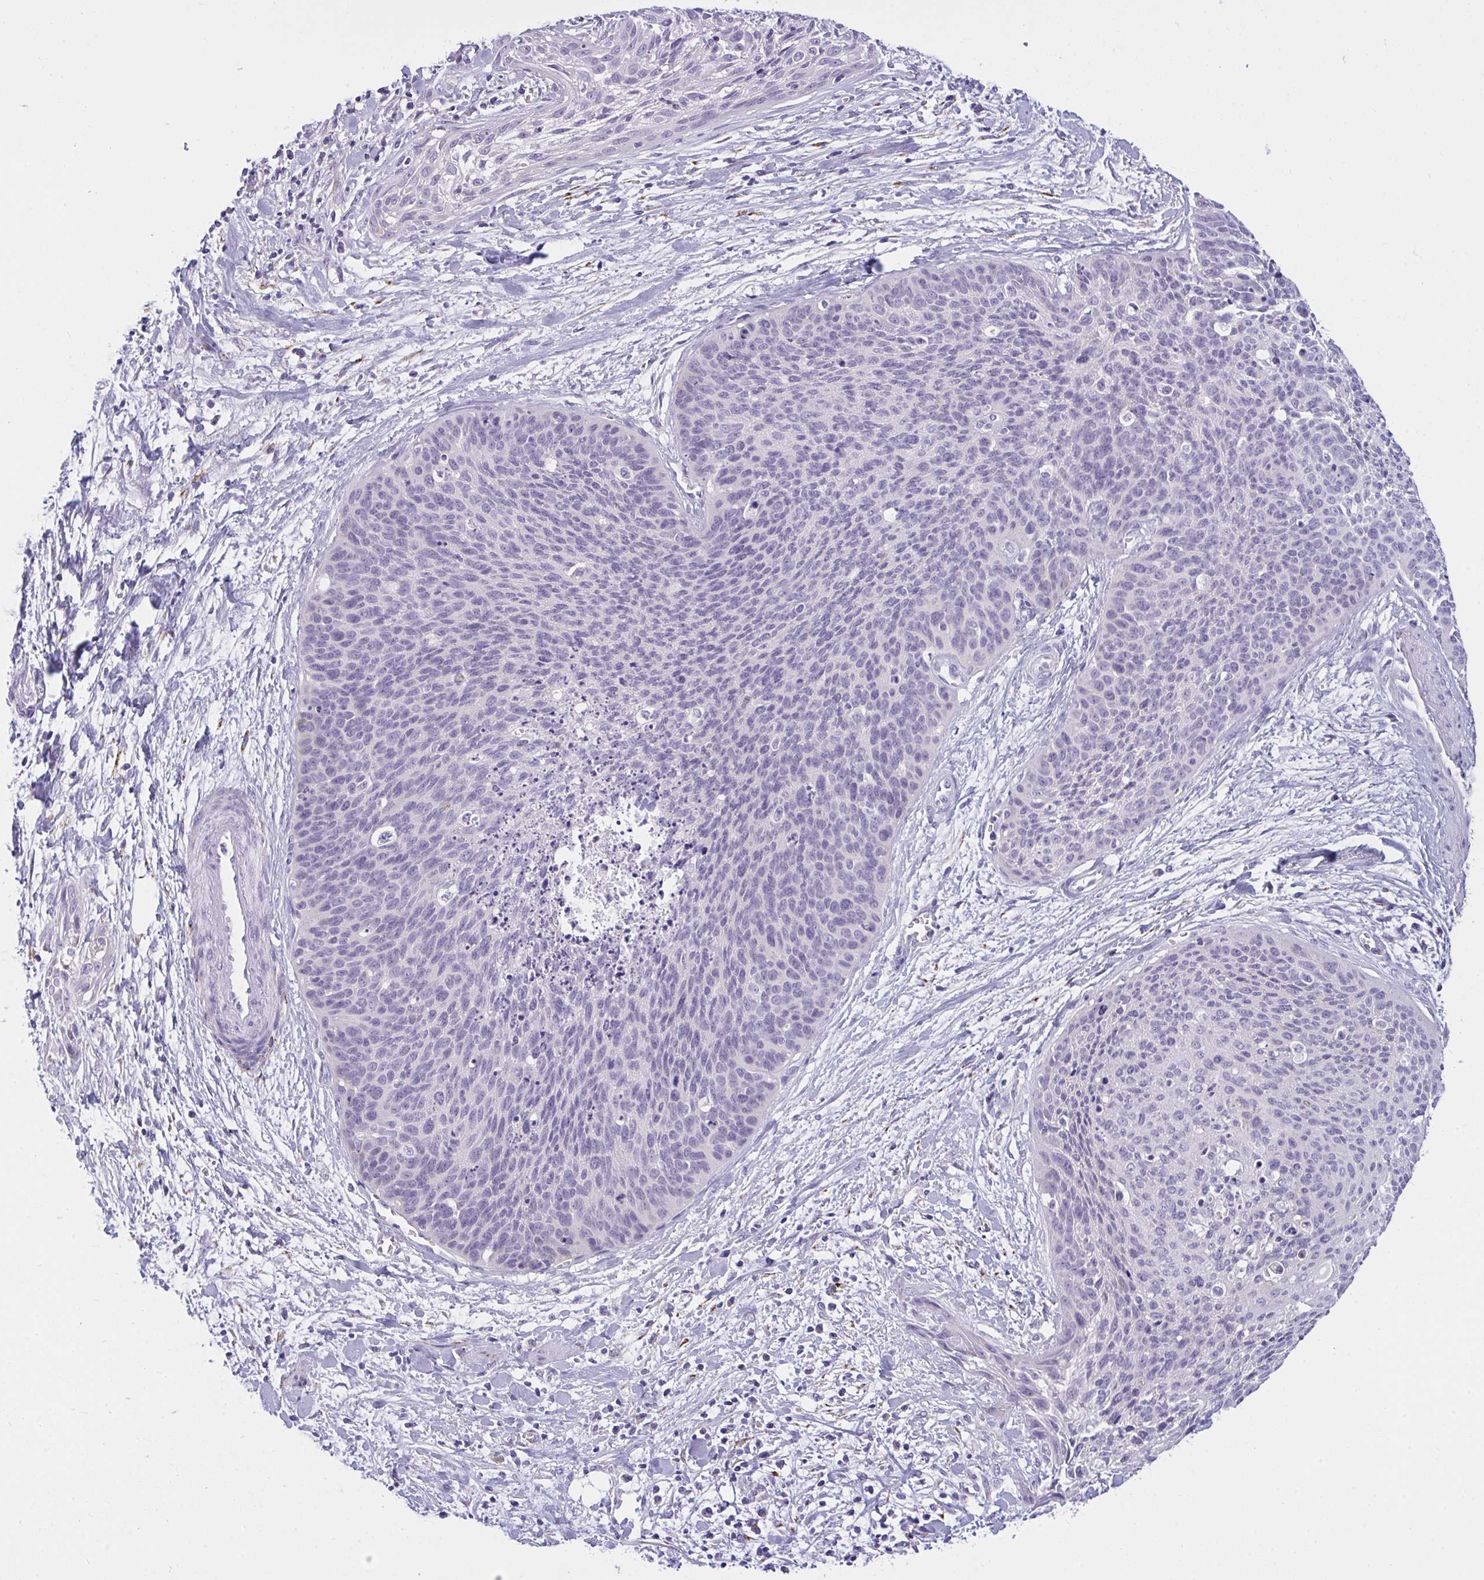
{"staining": {"intensity": "negative", "quantity": "none", "location": "none"}, "tissue": "cervical cancer", "cell_type": "Tumor cells", "image_type": "cancer", "snomed": [{"axis": "morphology", "description": "Squamous cell carcinoma, NOS"}, {"axis": "topography", "description": "Cervix"}], "caption": "Protein analysis of squamous cell carcinoma (cervical) reveals no significant positivity in tumor cells.", "gene": "SEMA6B", "patient": {"sex": "female", "age": 55}}